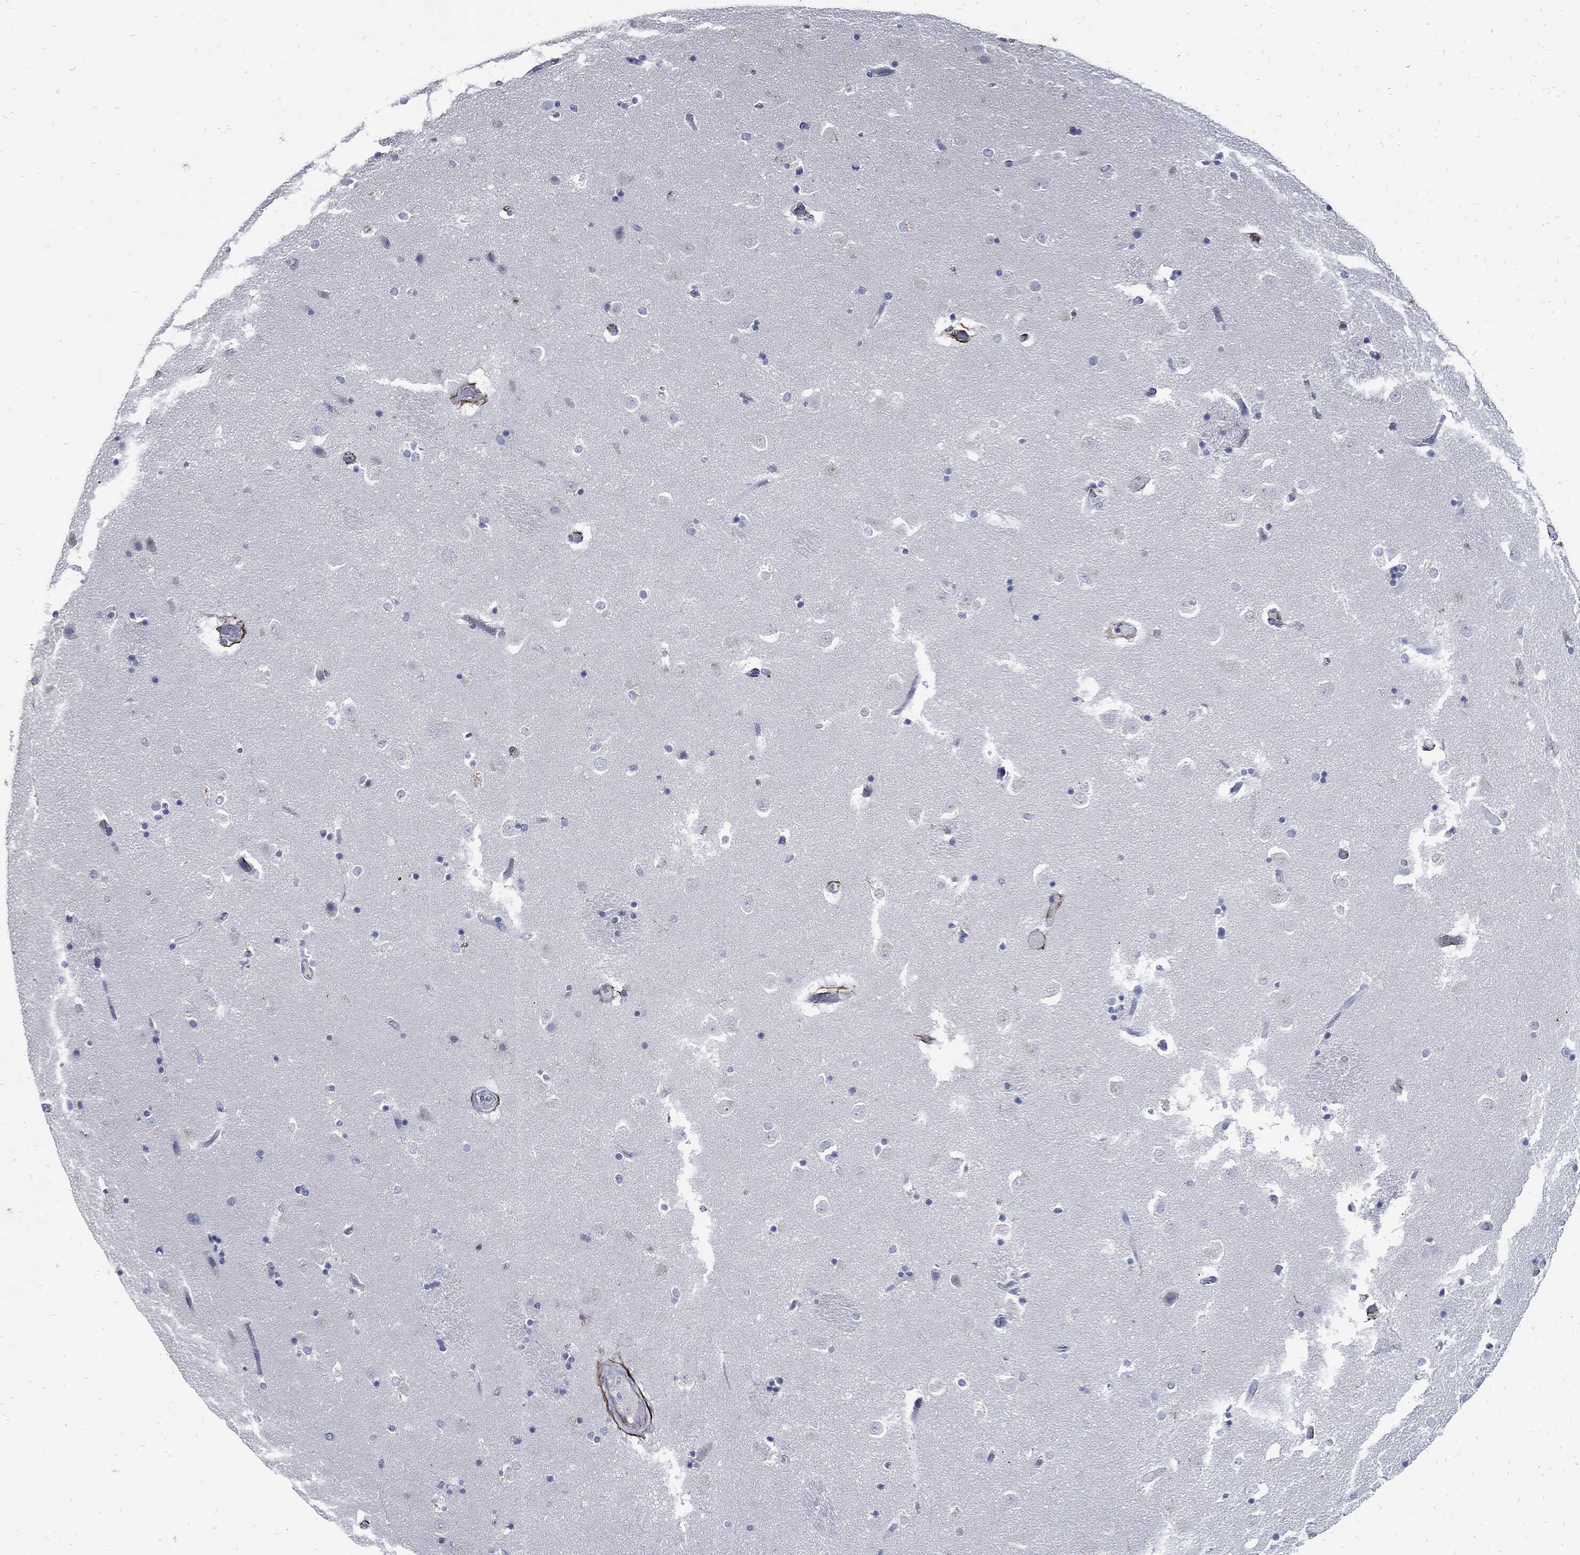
{"staining": {"intensity": "negative", "quantity": "none", "location": "none"}, "tissue": "caudate", "cell_type": "Glial cells", "image_type": "normal", "snomed": [{"axis": "morphology", "description": "Normal tissue, NOS"}, {"axis": "topography", "description": "Lateral ventricle wall"}], "caption": "High magnification brightfield microscopy of benign caudate stained with DAB (brown) and counterstained with hematoxylin (blue): glial cells show no significant expression.", "gene": "FBN1", "patient": {"sex": "male", "age": 51}}